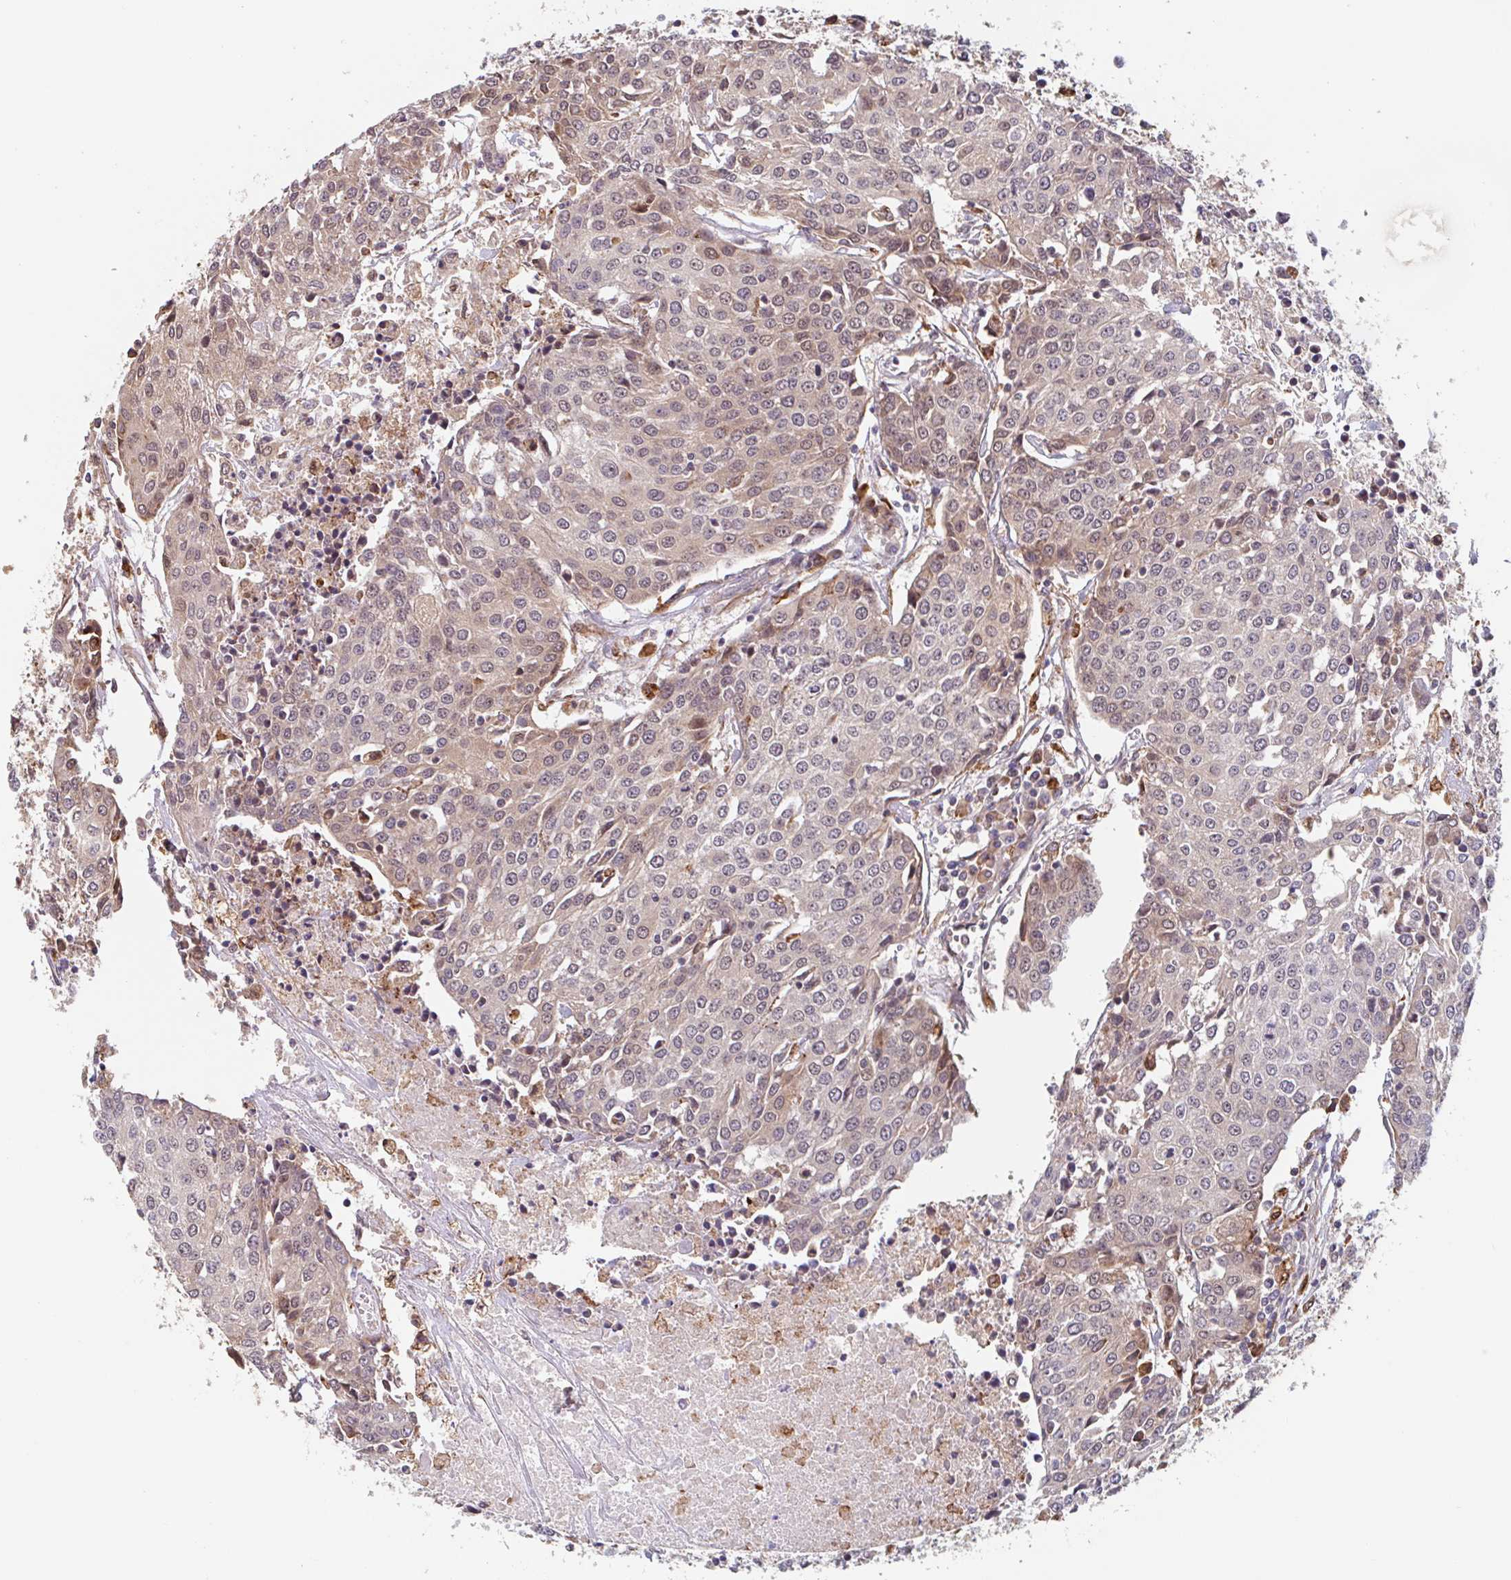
{"staining": {"intensity": "weak", "quantity": ">75%", "location": "cytoplasmic/membranous,nuclear"}, "tissue": "urothelial cancer", "cell_type": "Tumor cells", "image_type": "cancer", "snomed": [{"axis": "morphology", "description": "Urothelial carcinoma, High grade"}, {"axis": "topography", "description": "Urinary bladder"}], "caption": "Tumor cells display weak cytoplasmic/membranous and nuclear expression in about >75% of cells in urothelial carcinoma (high-grade).", "gene": "NUB1", "patient": {"sex": "female", "age": 85}}